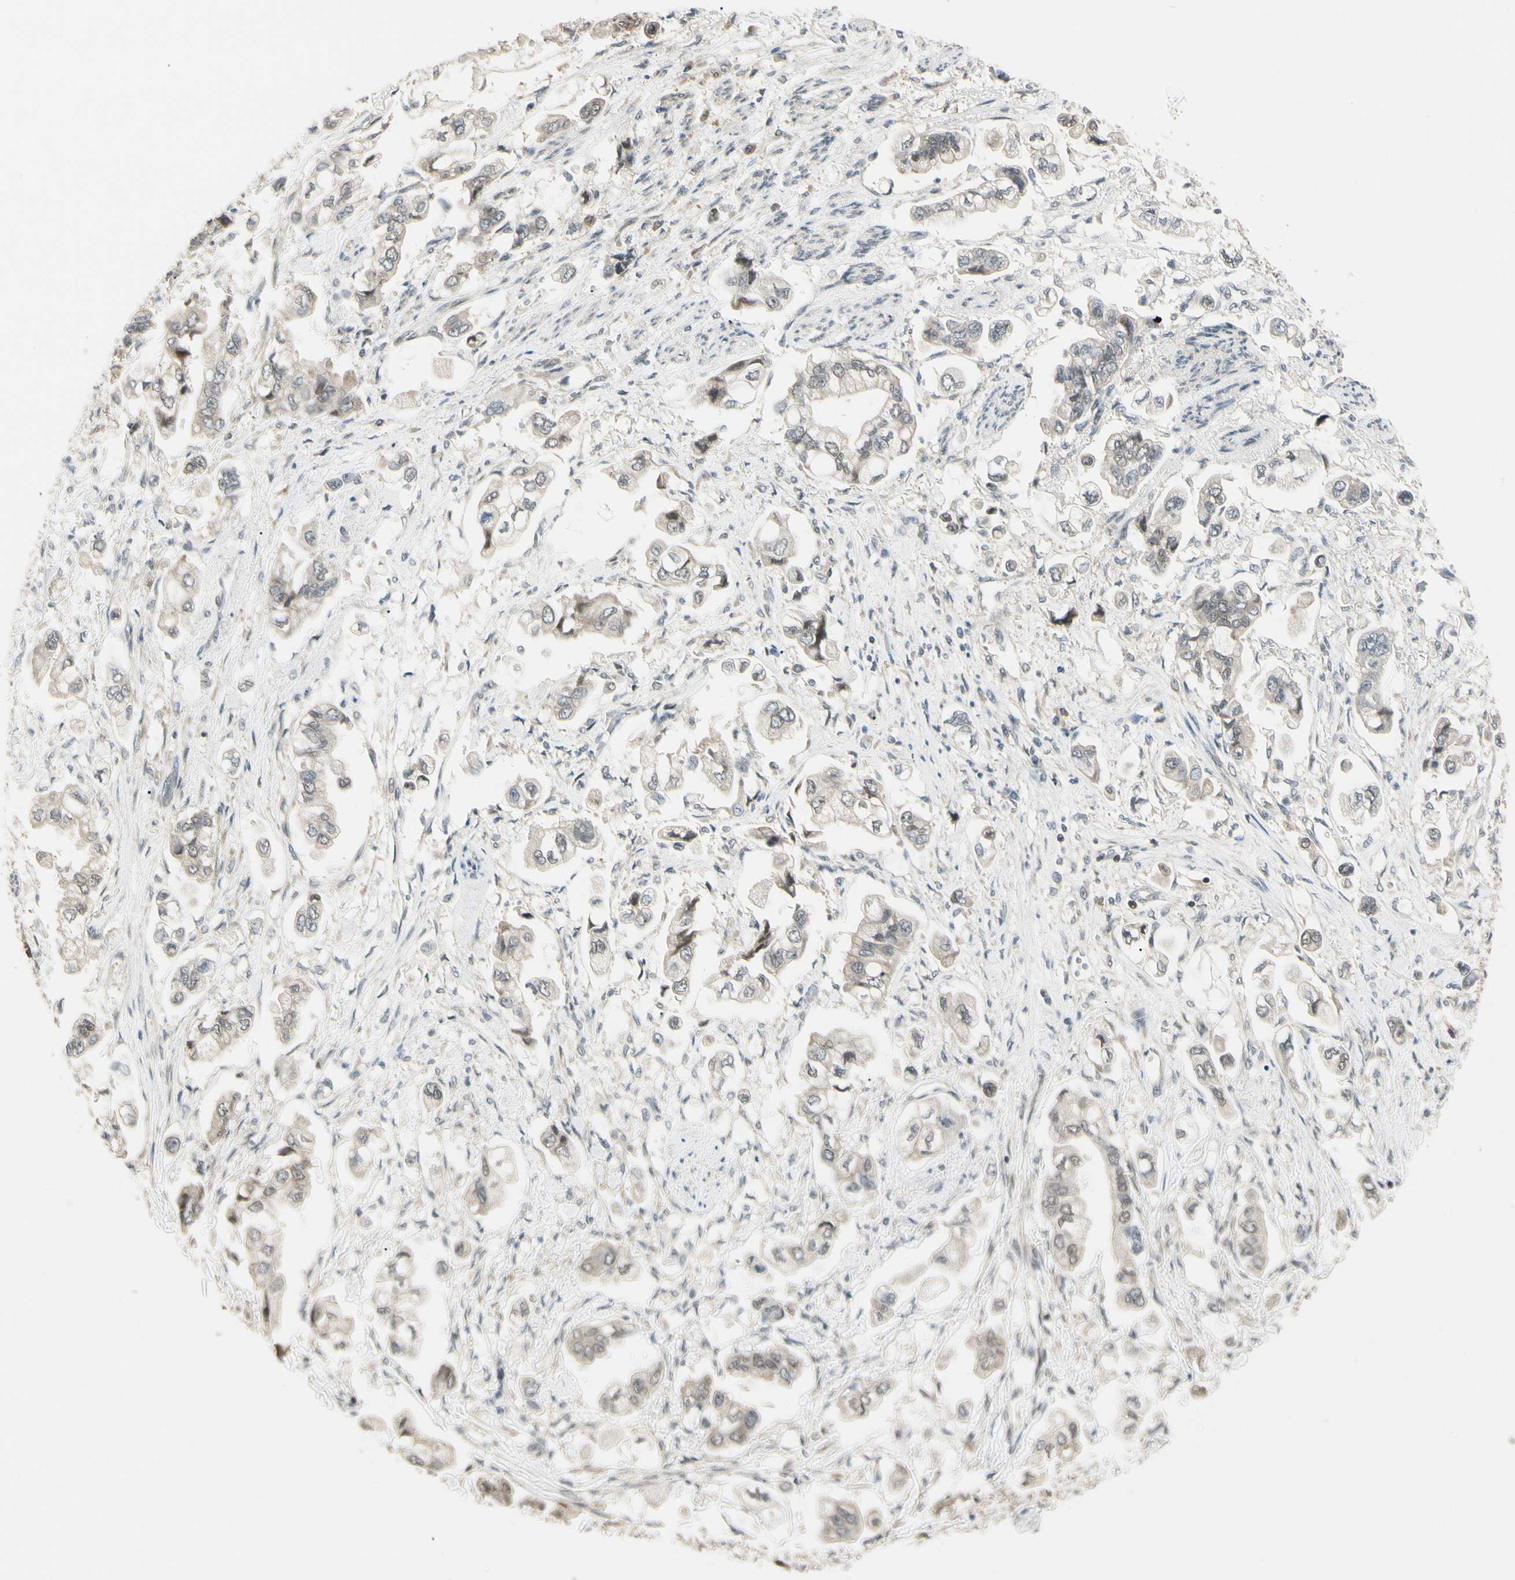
{"staining": {"intensity": "weak", "quantity": "25%-75%", "location": "cytoplasmic/membranous,nuclear"}, "tissue": "stomach cancer", "cell_type": "Tumor cells", "image_type": "cancer", "snomed": [{"axis": "morphology", "description": "Adenocarcinoma, NOS"}, {"axis": "topography", "description": "Stomach"}], "caption": "High-power microscopy captured an immunohistochemistry photomicrograph of stomach adenocarcinoma, revealing weak cytoplasmic/membranous and nuclear staining in approximately 25%-75% of tumor cells.", "gene": "ZSCAN12", "patient": {"sex": "male", "age": 62}}